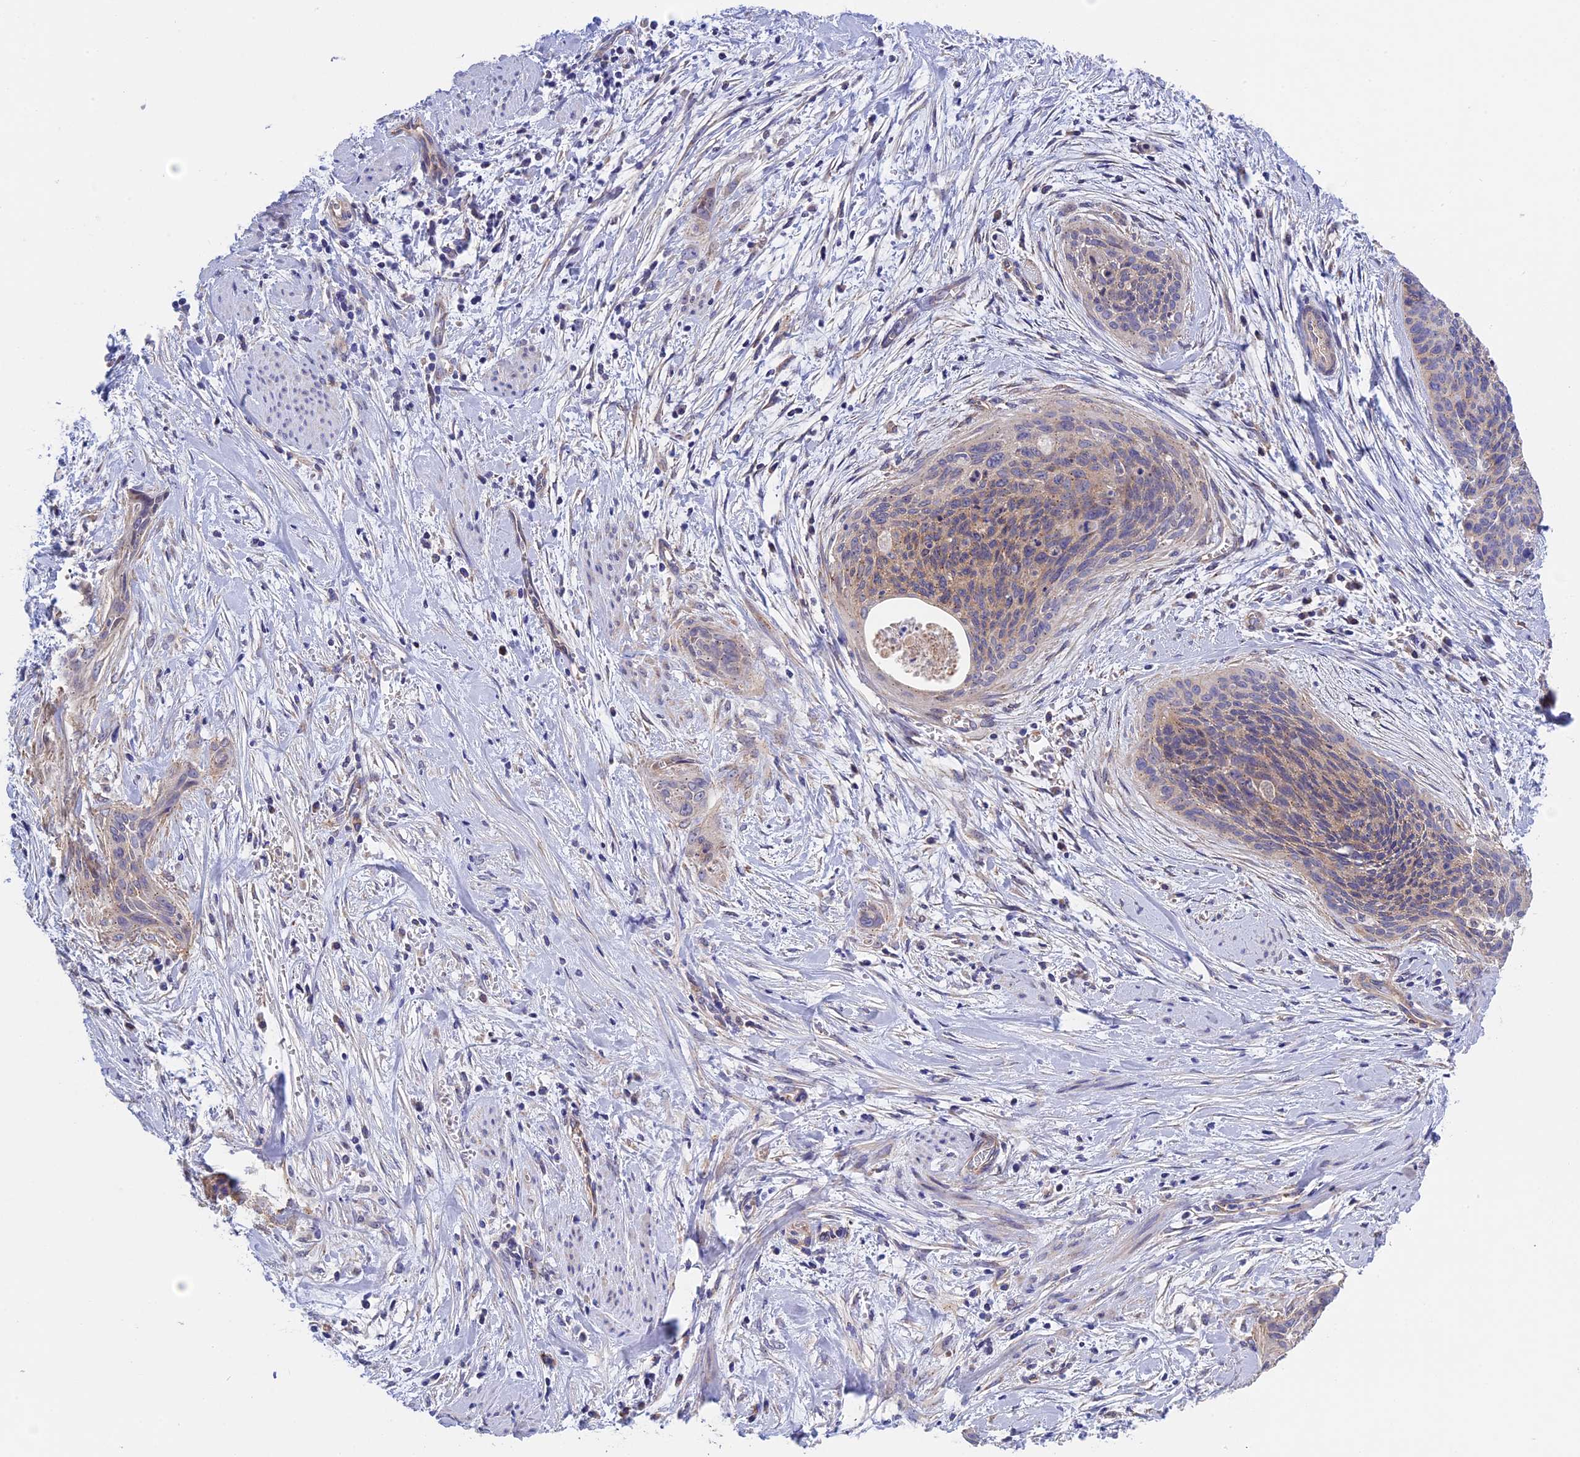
{"staining": {"intensity": "weak", "quantity": ">75%", "location": "cytoplasmic/membranous"}, "tissue": "cervical cancer", "cell_type": "Tumor cells", "image_type": "cancer", "snomed": [{"axis": "morphology", "description": "Squamous cell carcinoma, NOS"}, {"axis": "topography", "description": "Cervix"}], "caption": "This histopathology image exhibits cervical cancer stained with immunohistochemistry (IHC) to label a protein in brown. The cytoplasmic/membranous of tumor cells show weak positivity for the protein. Nuclei are counter-stained blue.", "gene": "ETFDH", "patient": {"sex": "female", "age": 55}}